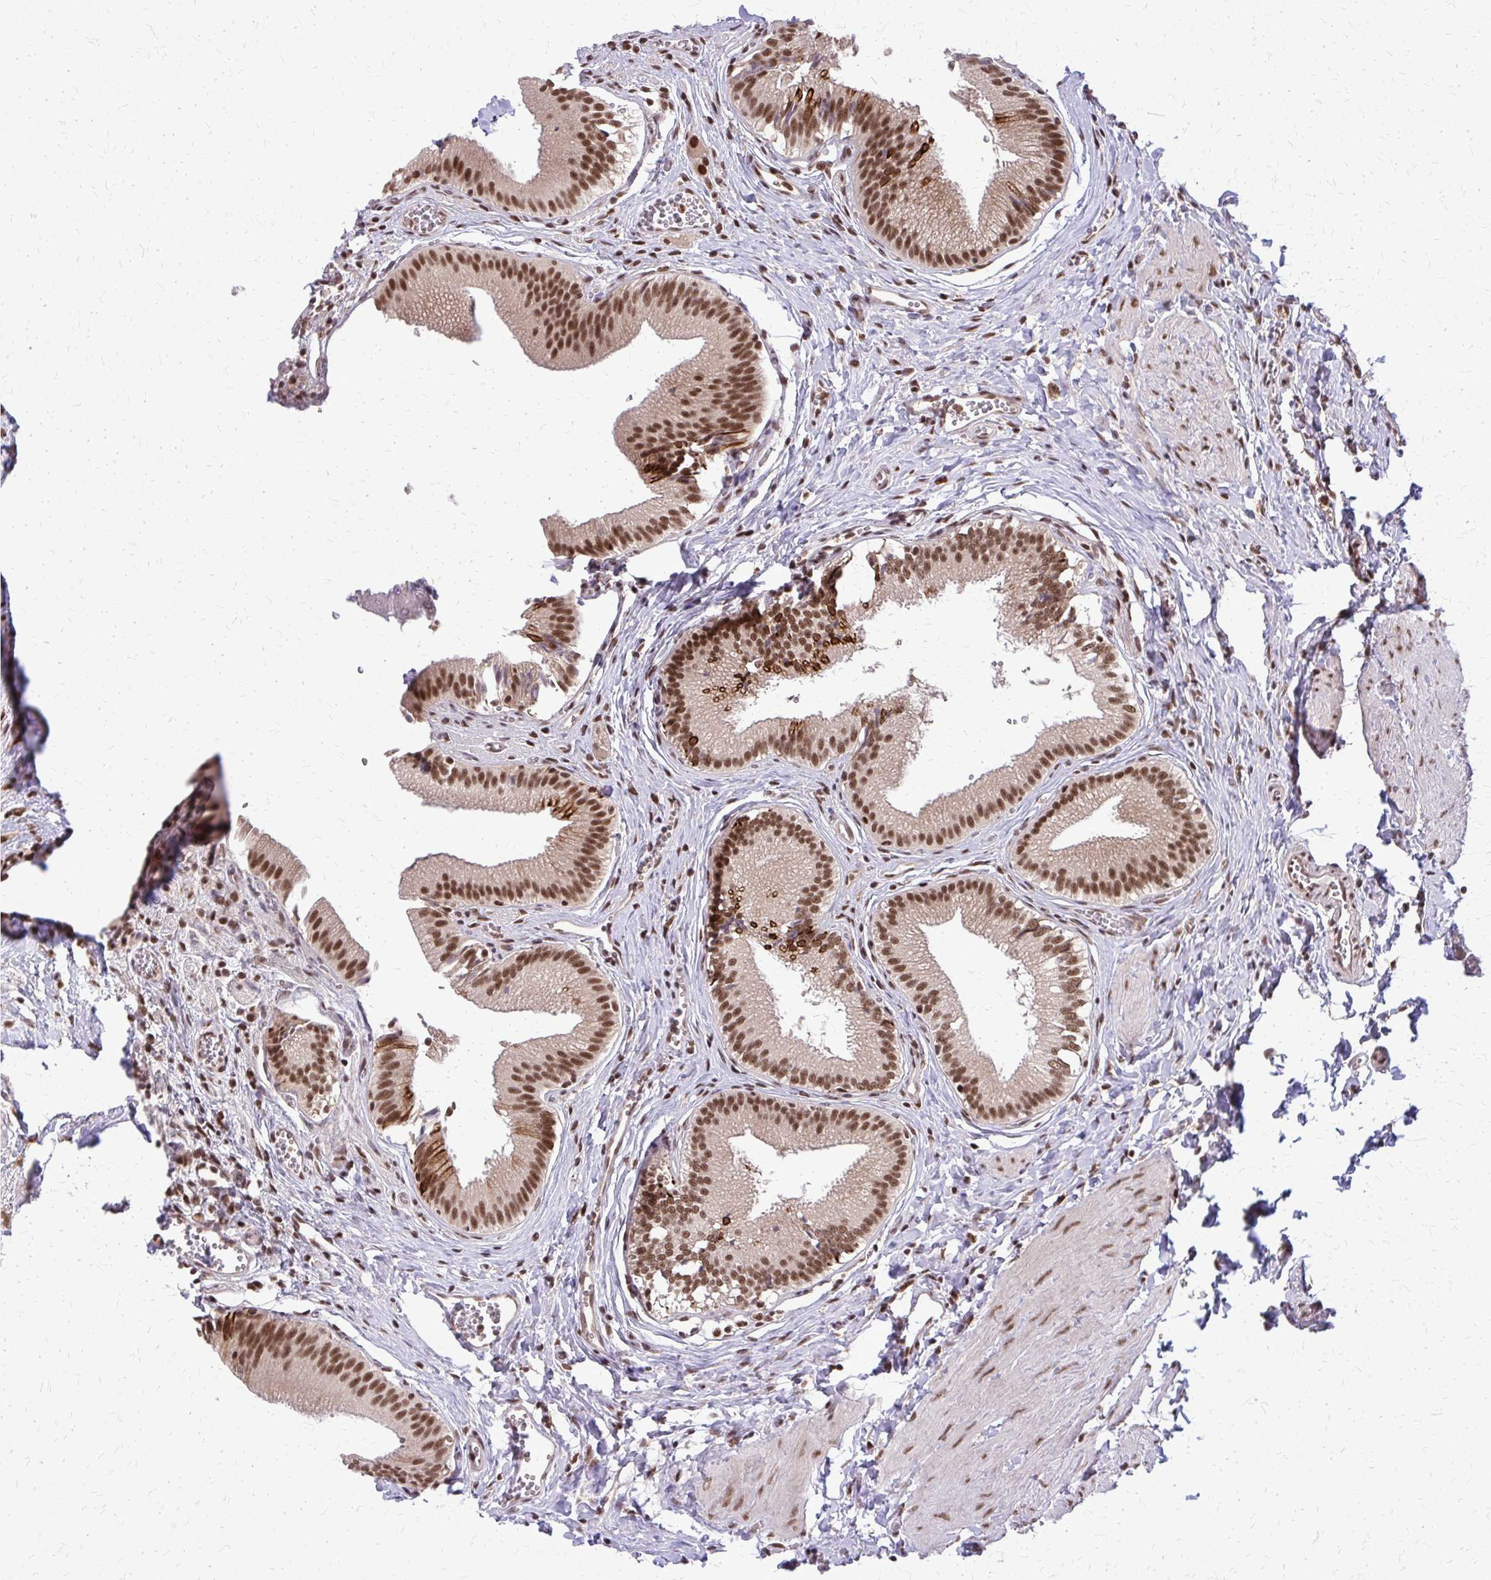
{"staining": {"intensity": "strong", "quantity": ">75%", "location": "nuclear"}, "tissue": "gallbladder", "cell_type": "Glandular cells", "image_type": "normal", "snomed": [{"axis": "morphology", "description": "Normal tissue, NOS"}, {"axis": "topography", "description": "Gallbladder"}, {"axis": "topography", "description": "Peripheral nerve tissue"}], "caption": "Immunohistochemical staining of benign gallbladder displays high levels of strong nuclear staining in about >75% of glandular cells. The protein is stained brown, and the nuclei are stained in blue (DAB (3,3'-diaminobenzidine) IHC with brightfield microscopy, high magnification).", "gene": "HDAC3", "patient": {"sex": "male", "age": 17}}